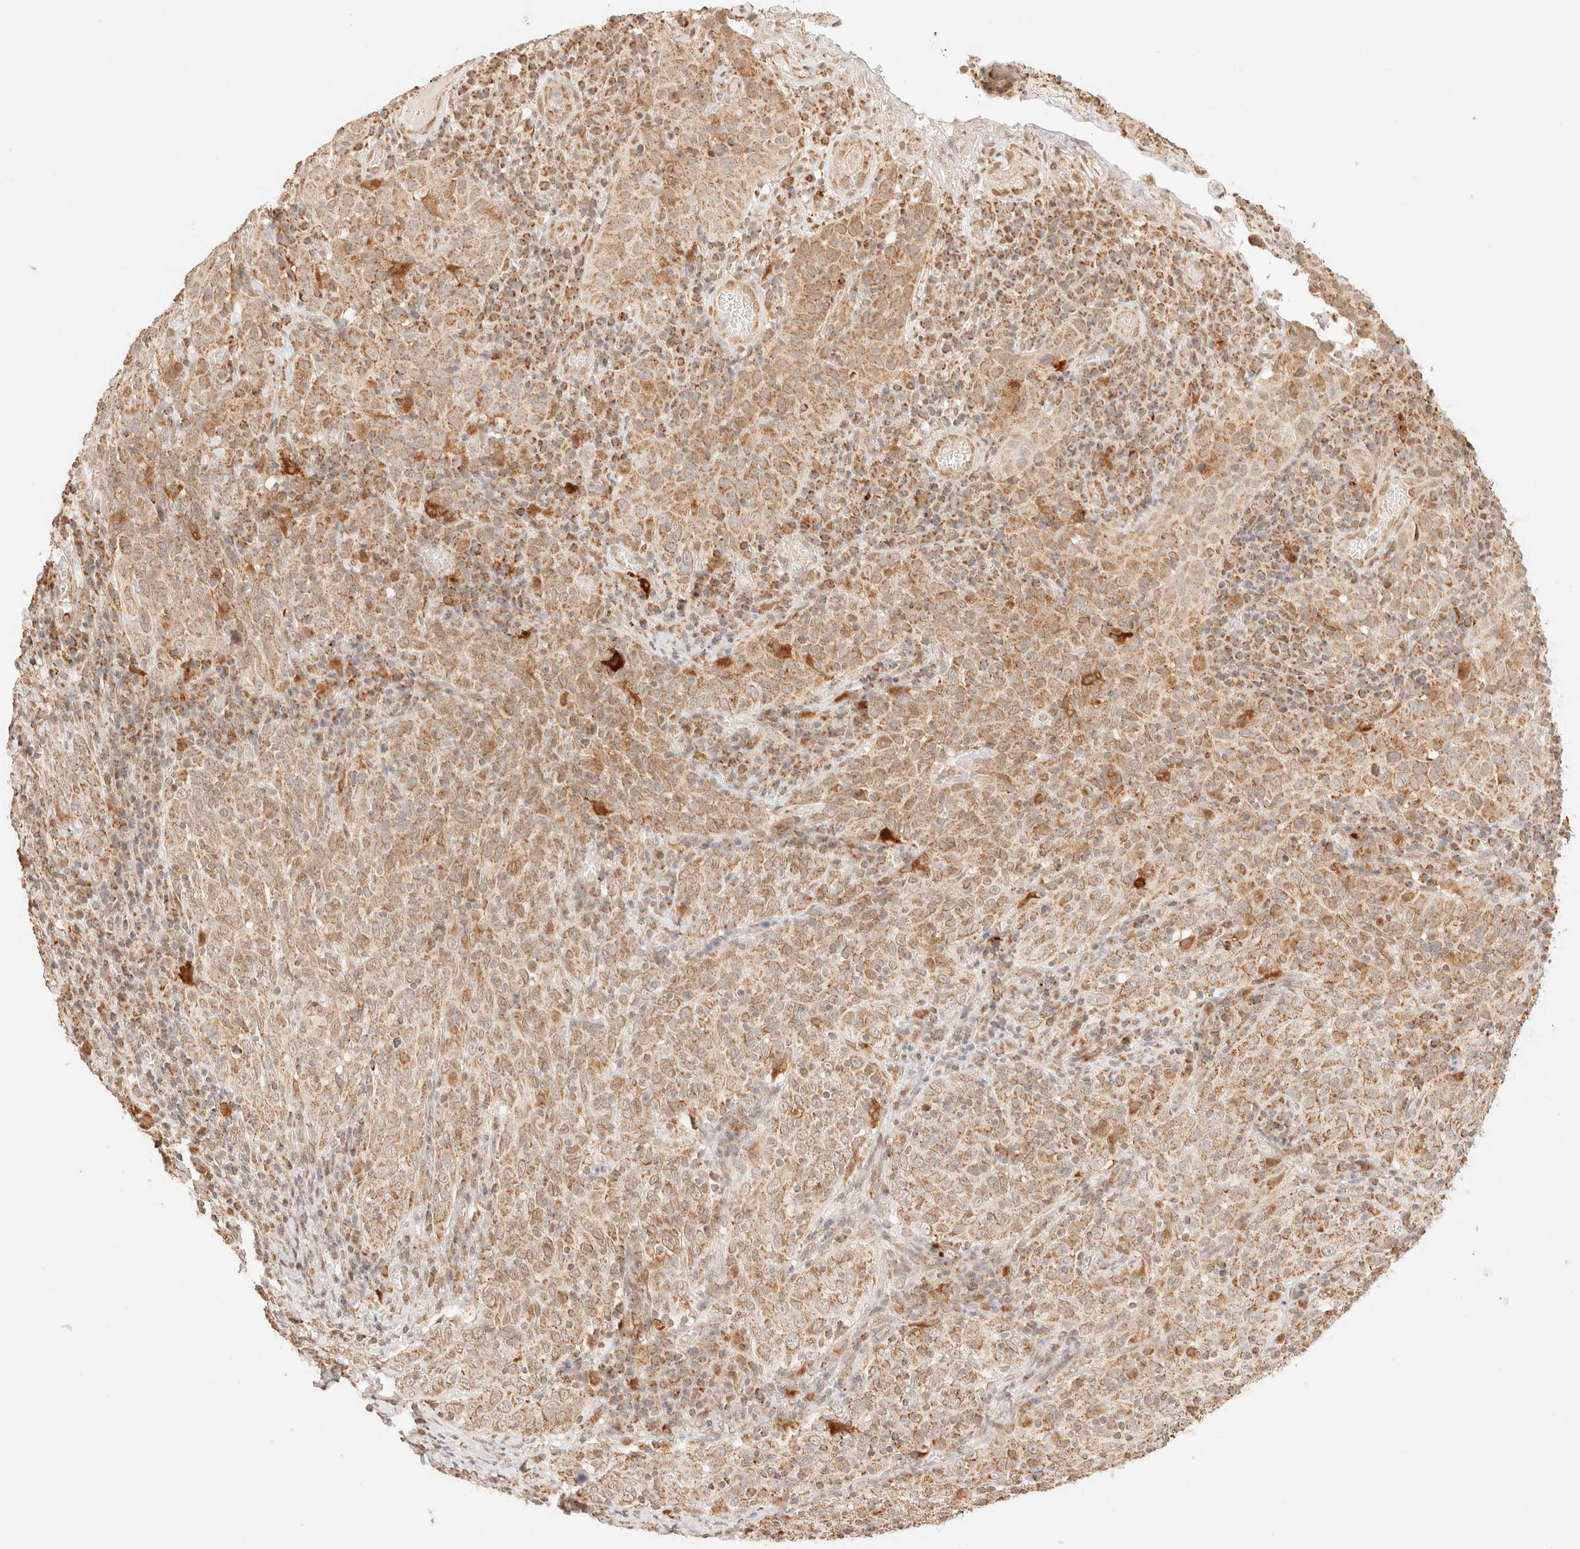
{"staining": {"intensity": "weak", "quantity": ">75%", "location": "cytoplasmic/membranous"}, "tissue": "cervical cancer", "cell_type": "Tumor cells", "image_type": "cancer", "snomed": [{"axis": "morphology", "description": "Squamous cell carcinoma, NOS"}, {"axis": "topography", "description": "Cervix"}], "caption": "An image of squamous cell carcinoma (cervical) stained for a protein exhibits weak cytoplasmic/membranous brown staining in tumor cells. Nuclei are stained in blue.", "gene": "TACO1", "patient": {"sex": "female", "age": 46}}